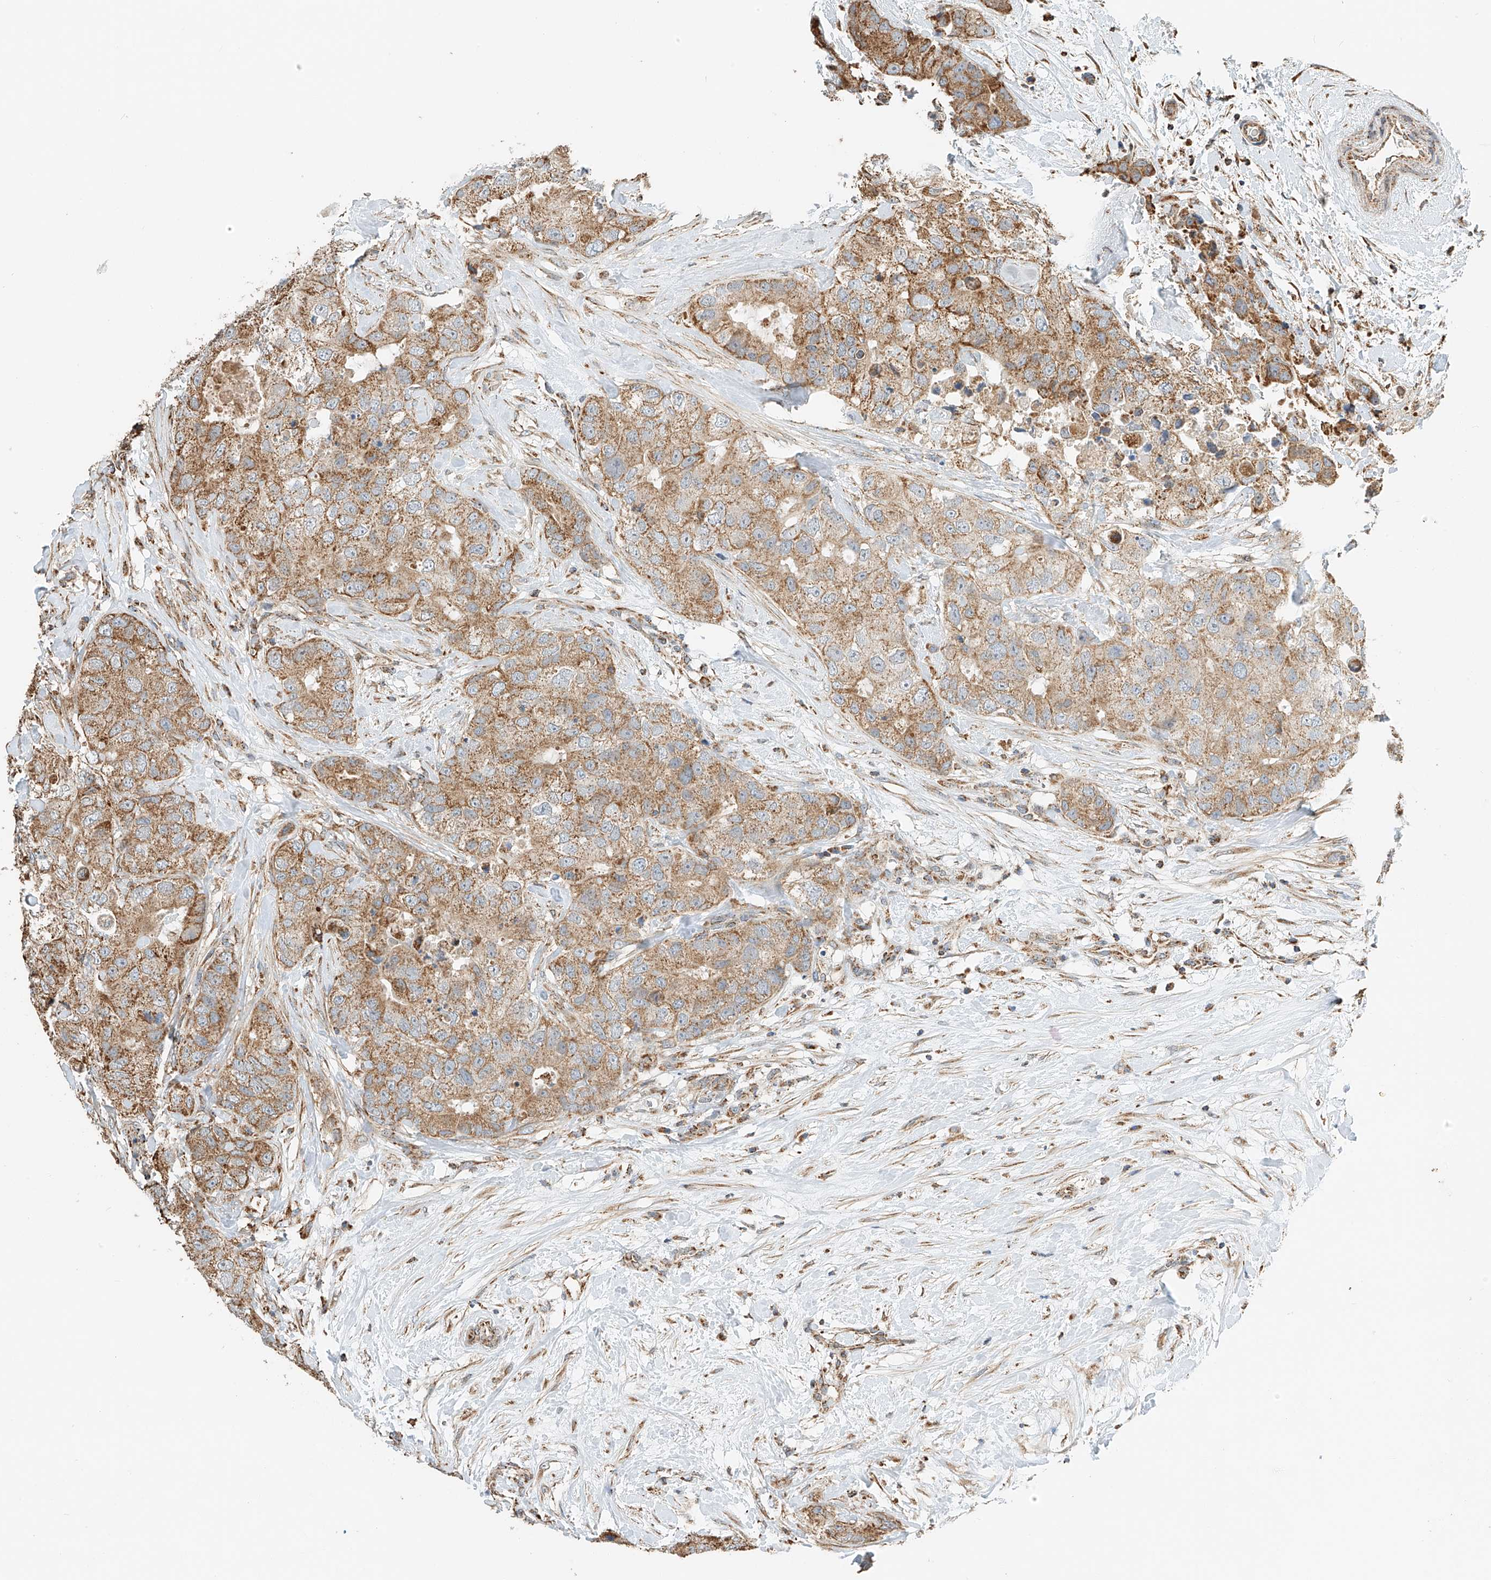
{"staining": {"intensity": "moderate", "quantity": ">75%", "location": "cytoplasmic/membranous"}, "tissue": "breast cancer", "cell_type": "Tumor cells", "image_type": "cancer", "snomed": [{"axis": "morphology", "description": "Duct carcinoma"}, {"axis": "topography", "description": "Breast"}], "caption": "Protein expression analysis of invasive ductal carcinoma (breast) shows moderate cytoplasmic/membranous expression in approximately >75% of tumor cells. (brown staining indicates protein expression, while blue staining denotes nuclei).", "gene": "YIPF7", "patient": {"sex": "female", "age": 62}}